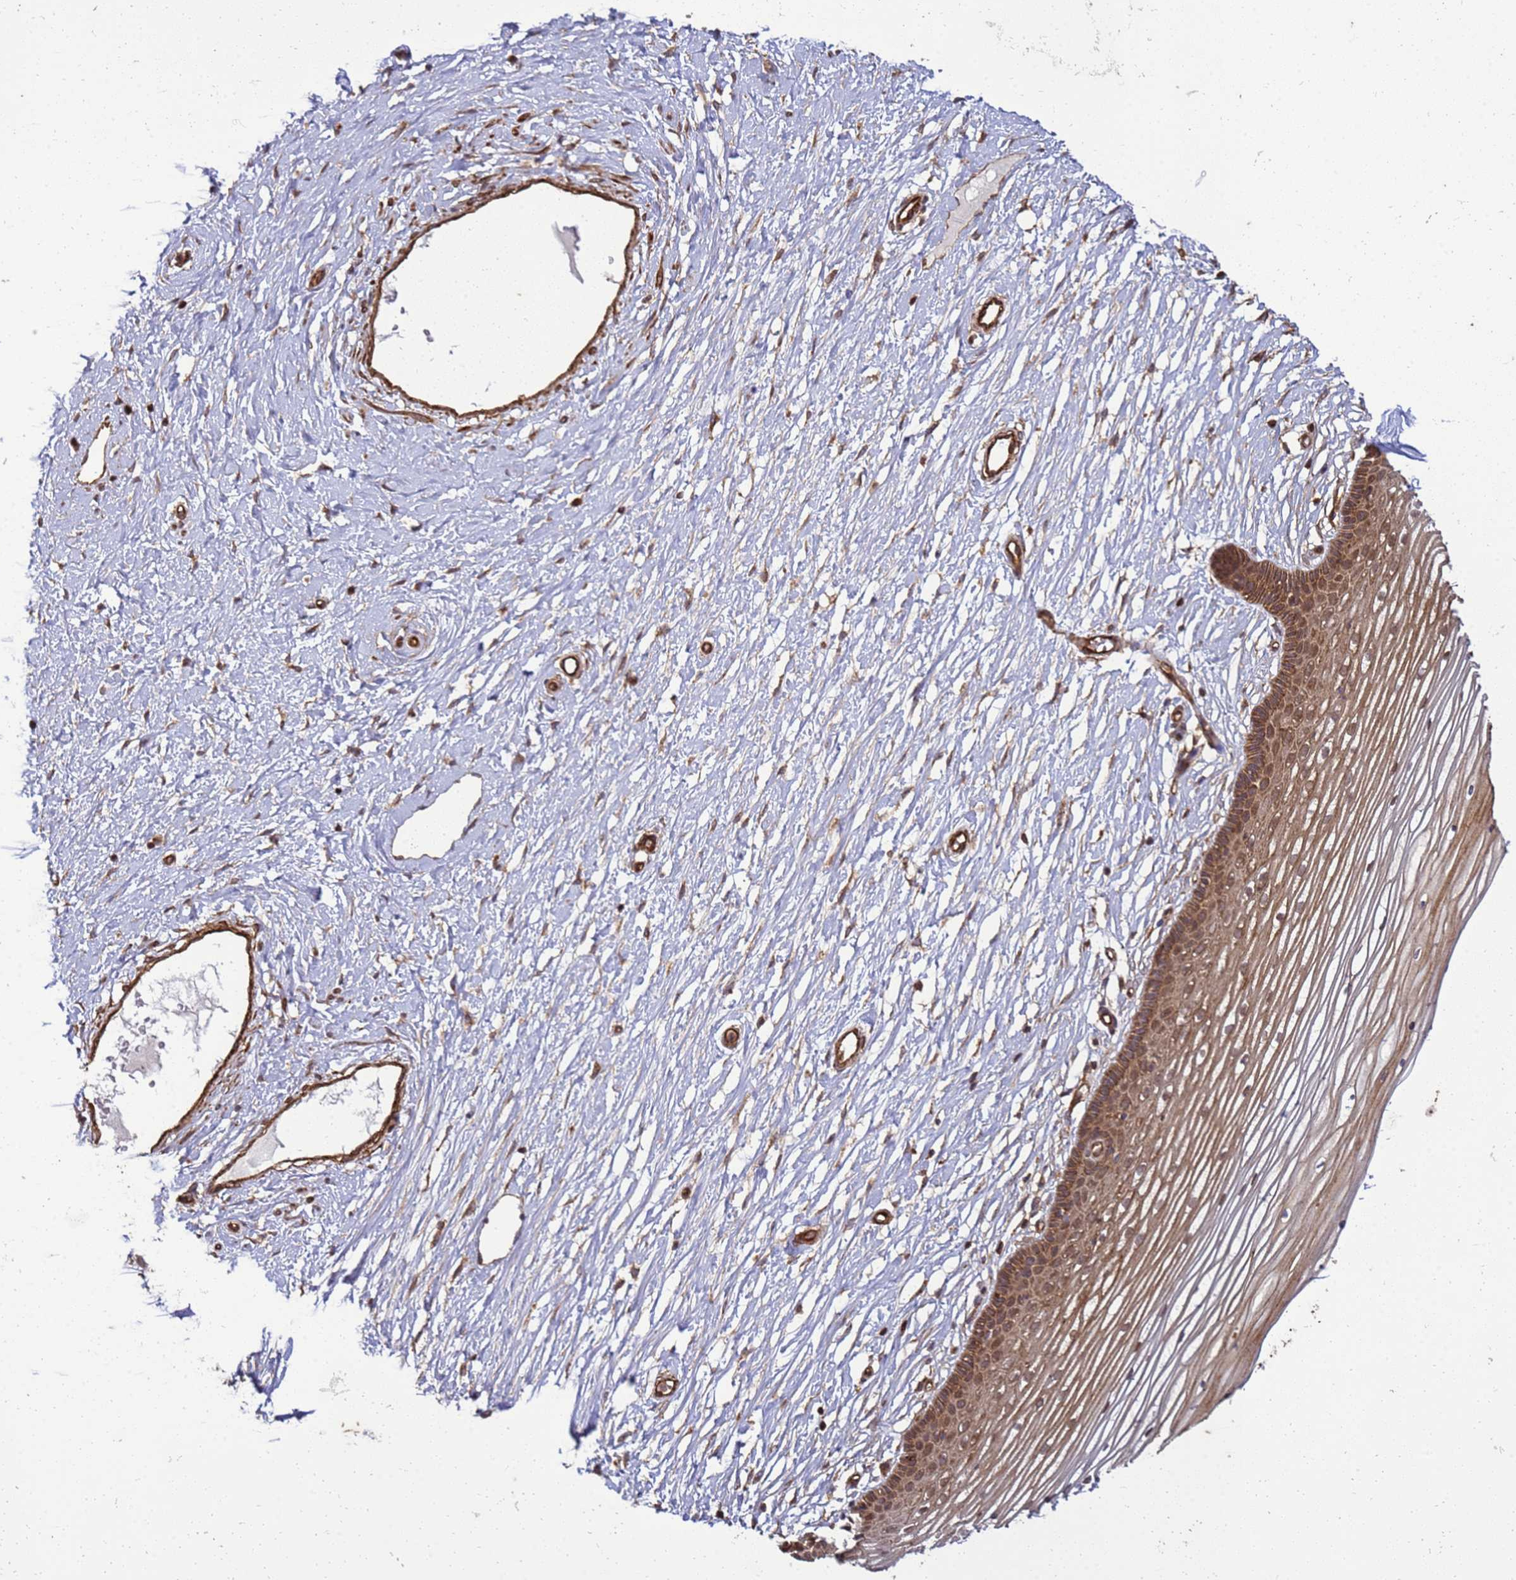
{"staining": {"intensity": "strong", "quantity": ">75%", "location": "cytoplasmic/membranous"}, "tissue": "vagina", "cell_type": "Squamous epithelial cells", "image_type": "normal", "snomed": [{"axis": "morphology", "description": "Normal tissue, NOS"}, {"axis": "topography", "description": "Vagina"}, {"axis": "topography", "description": "Cervix"}], "caption": "High-magnification brightfield microscopy of benign vagina stained with DAB (brown) and counterstained with hematoxylin (blue). squamous epithelial cells exhibit strong cytoplasmic/membranous expression is identified in approximately>75% of cells. The protein of interest is shown in brown color, while the nuclei are stained blue.", "gene": "CNOT1", "patient": {"sex": "female", "age": 40}}